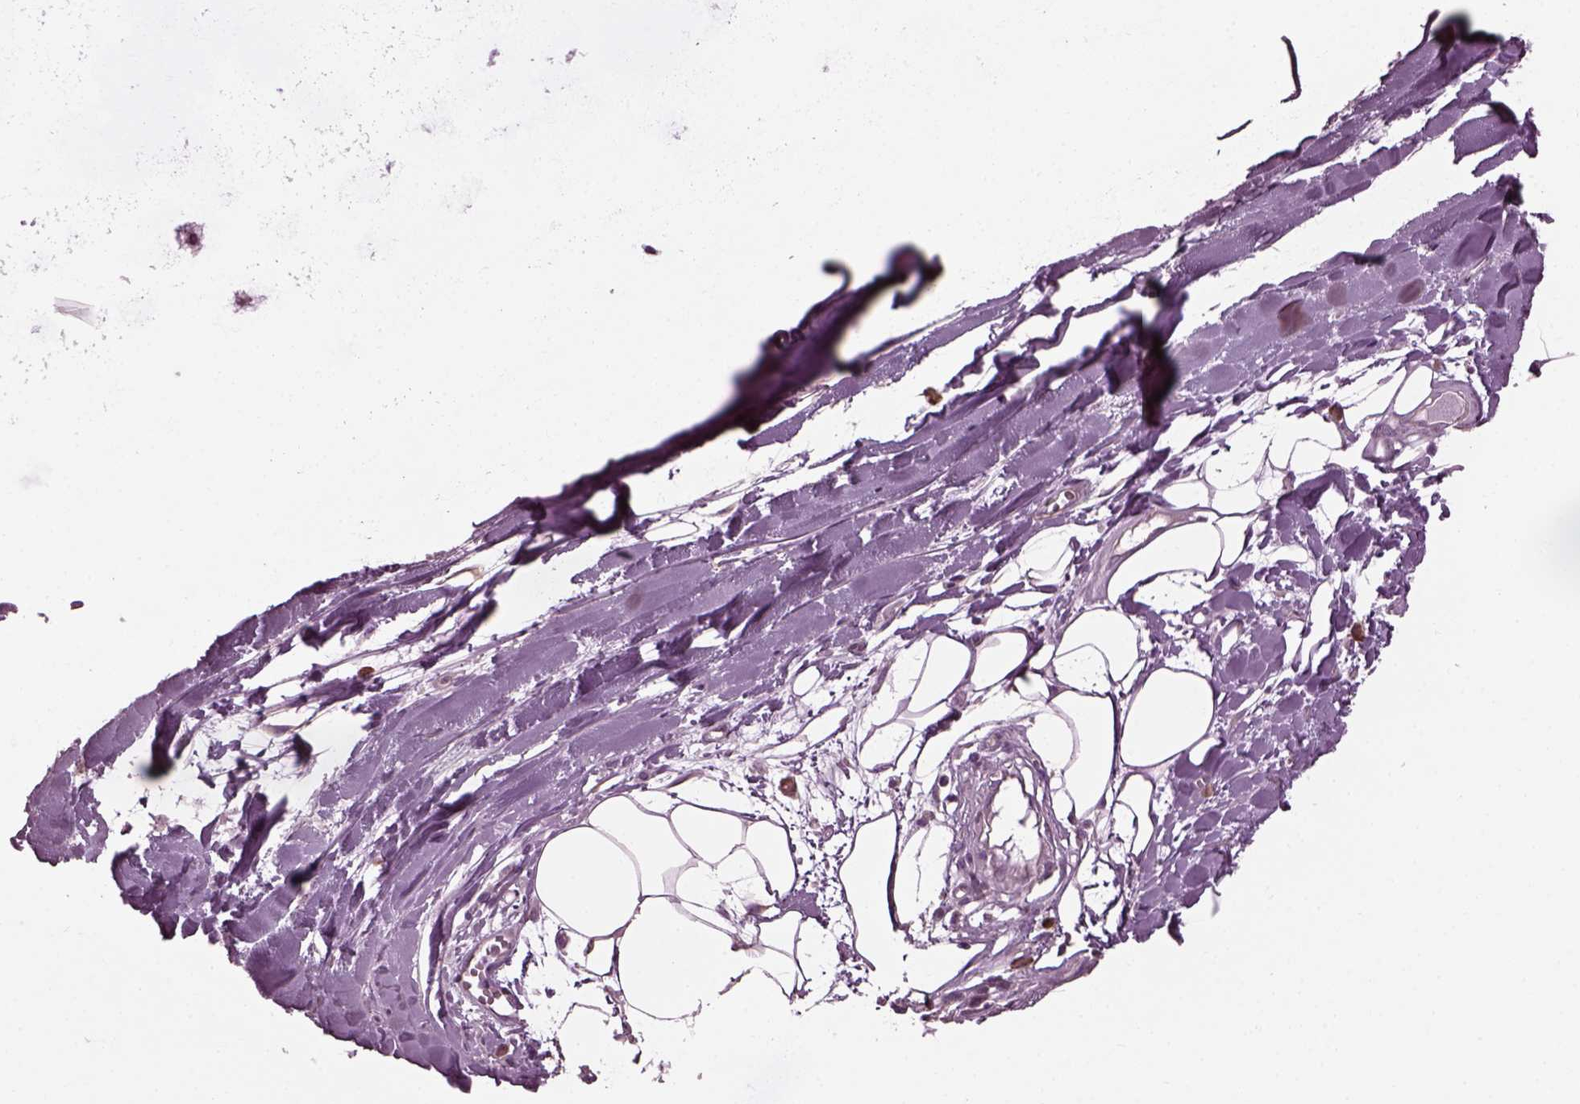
{"staining": {"intensity": "negative", "quantity": "none", "location": "none"}, "tissue": "adipose tissue", "cell_type": "Adipocytes", "image_type": "normal", "snomed": [{"axis": "morphology", "description": "Normal tissue, NOS"}, {"axis": "morphology", "description": "Squamous cell carcinoma, NOS"}, {"axis": "topography", "description": "Cartilage tissue"}, {"axis": "topography", "description": "Bronchus"}, {"axis": "topography", "description": "Lung"}], "caption": "Protein analysis of unremarkable adipose tissue displays no significant expression in adipocytes. Brightfield microscopy of IHC stained with DAB (brown) and hematoxylin (blue), captured at high magnification.", "gene": "CABP5", "patient": {"sex": "male", "age": 66}}